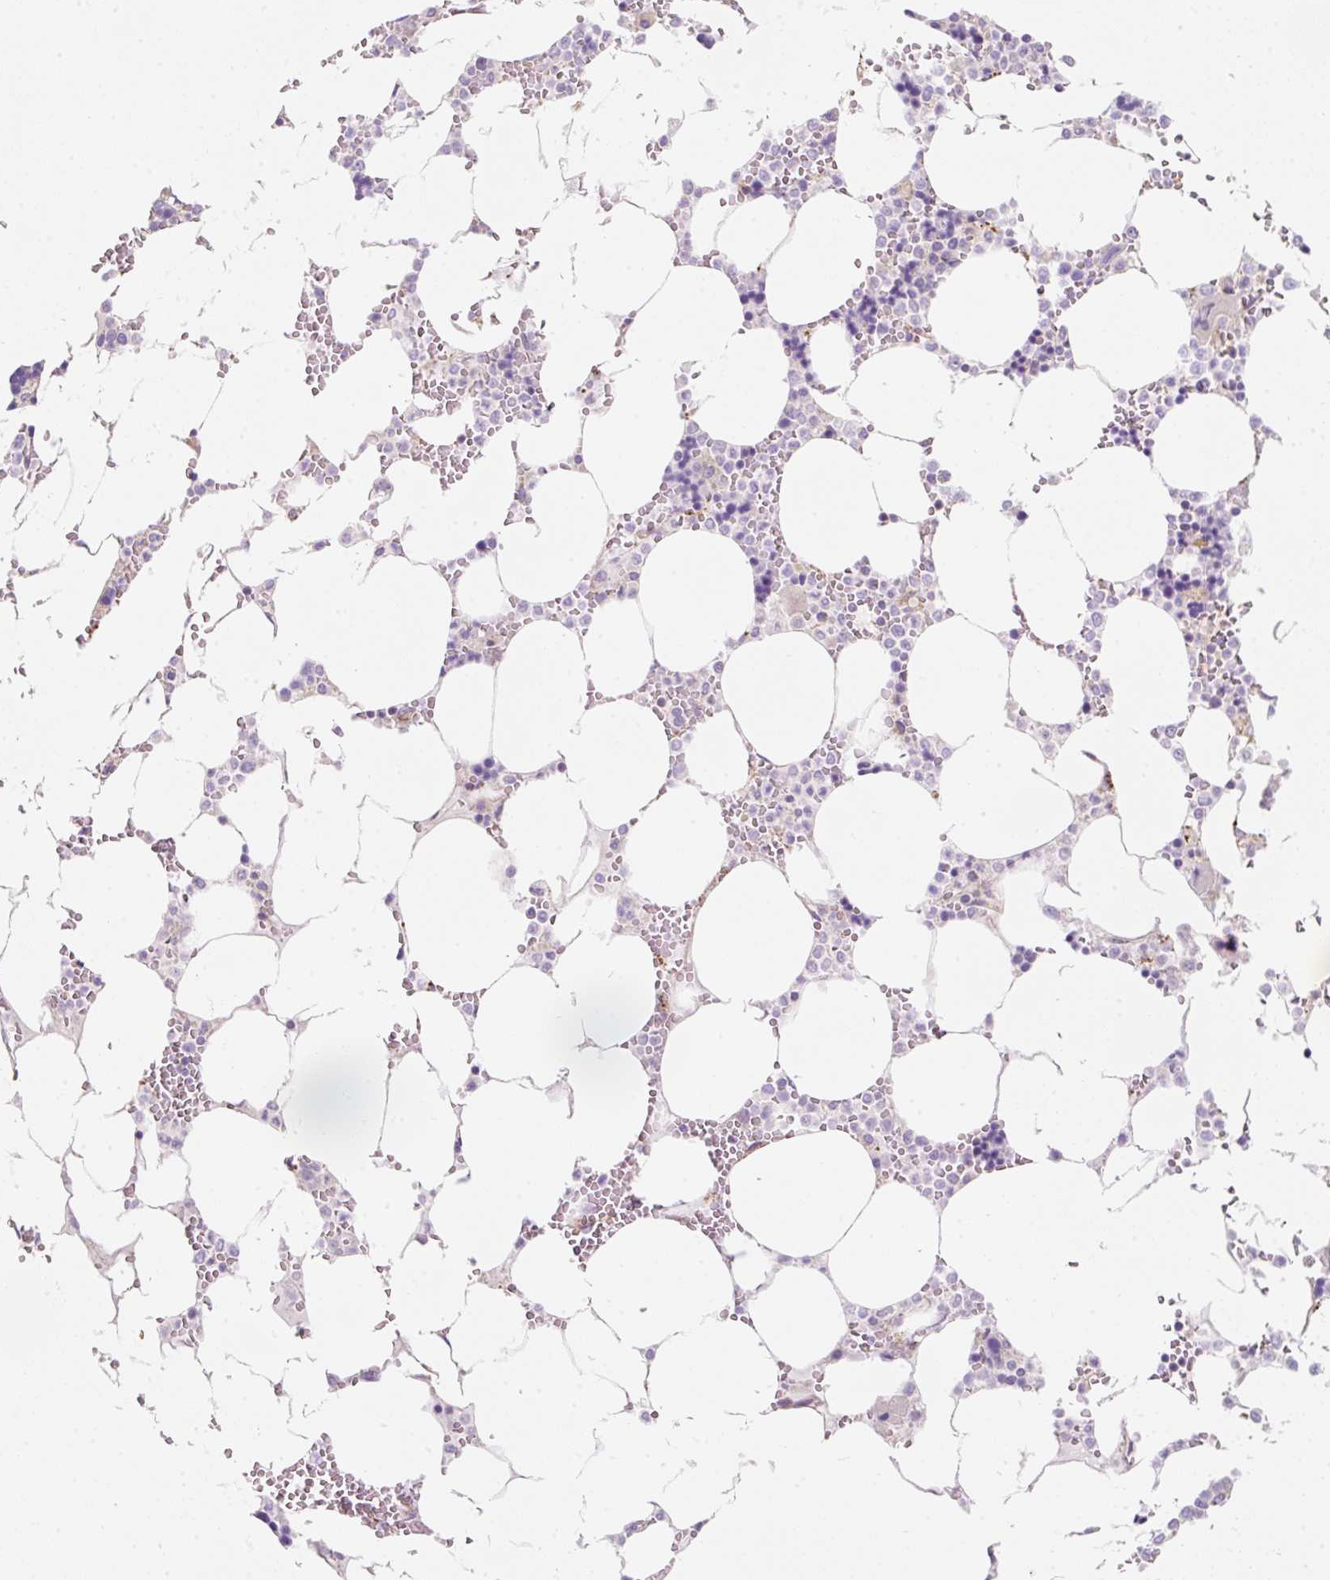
{"staining": {"intensity": "moderate", "quantity": "<25%", "location": "cytoplasmic/membranous"}, "tissue": "bone marrow", "cell_type": "Hematopoietic cells", "image_type": "normal", "snomed": [{"axis": "morphology", "description": "Normal tissue, NOS"}, {"axis": "topography", "description": "Bone marrow"}], "caption": "Immunohistochemical staining of normal human bone marrow demonstrates <25% levels of moderate cytoplasmic/membranous protein staining in about <25% of hematopoietic cells. The staining was performed using DAB (3,3'-diaminobenzidine), with brown indicating positive protein expression. Nuclei are stained blue with hematoxylin.", "gene": "ERAP2", "patient": {"sex": "male", "age": 64}}